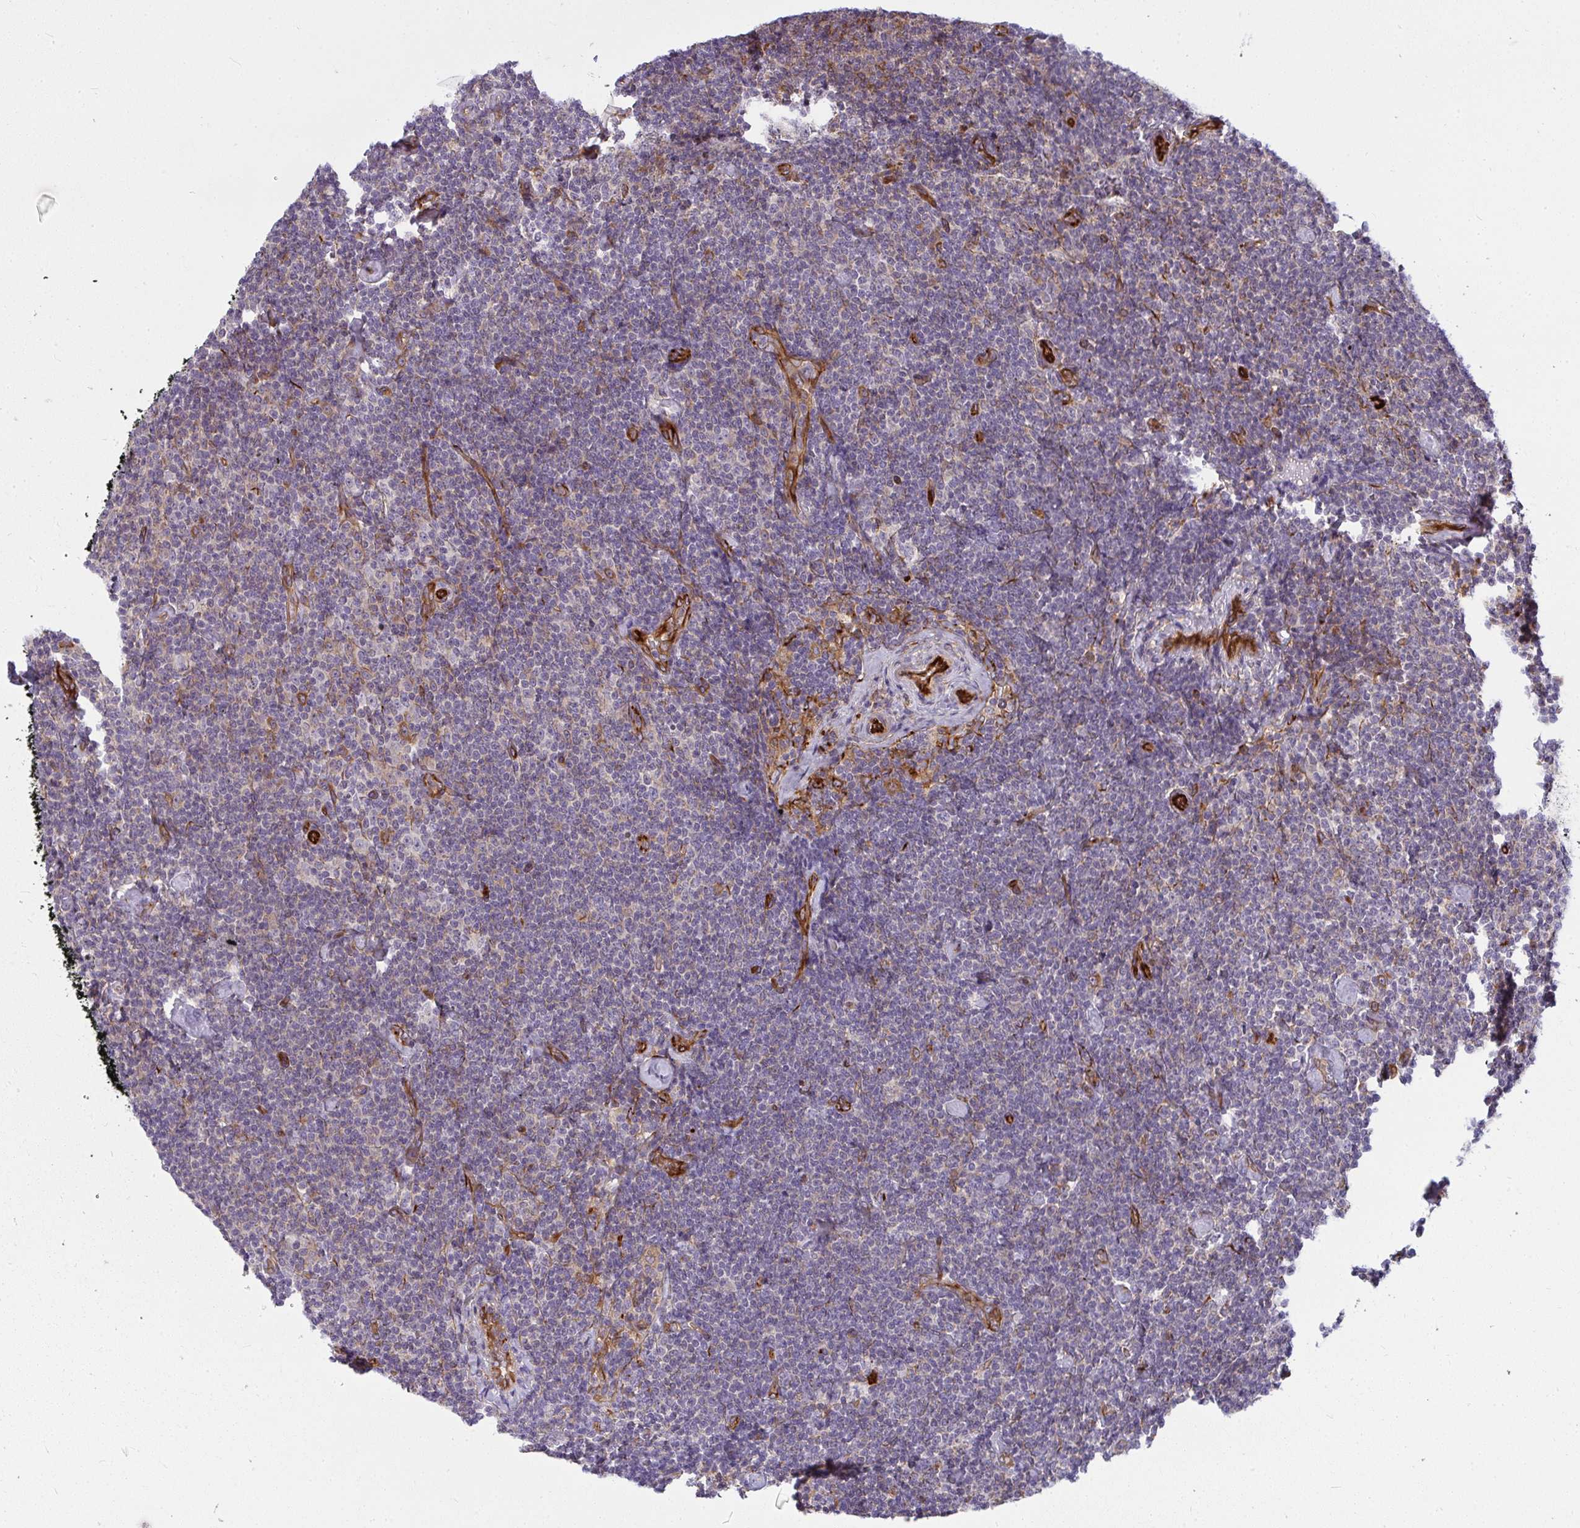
{"staining": {"intensity": "negative", "quantity": "none", "location": "none"}, "tissue": "lymphoma", "cell_type": "Tumor cells", "image_type": "cancer", "snomed": [{"axis": "morphology", "description": "Malignant lymphoma, non-Hodgkin's type, Low grade"}, {"axis": "topography", "description": "Lymph node"}], "caption": "Protein analysis of malignant lymphoma, non-Hodgkin's type (low-grade) shows no significant expression in tumor cells. Nuclei are stained in blue.", "gene": "IFIT3", "patient": {"sex": "male", "age": 81}}